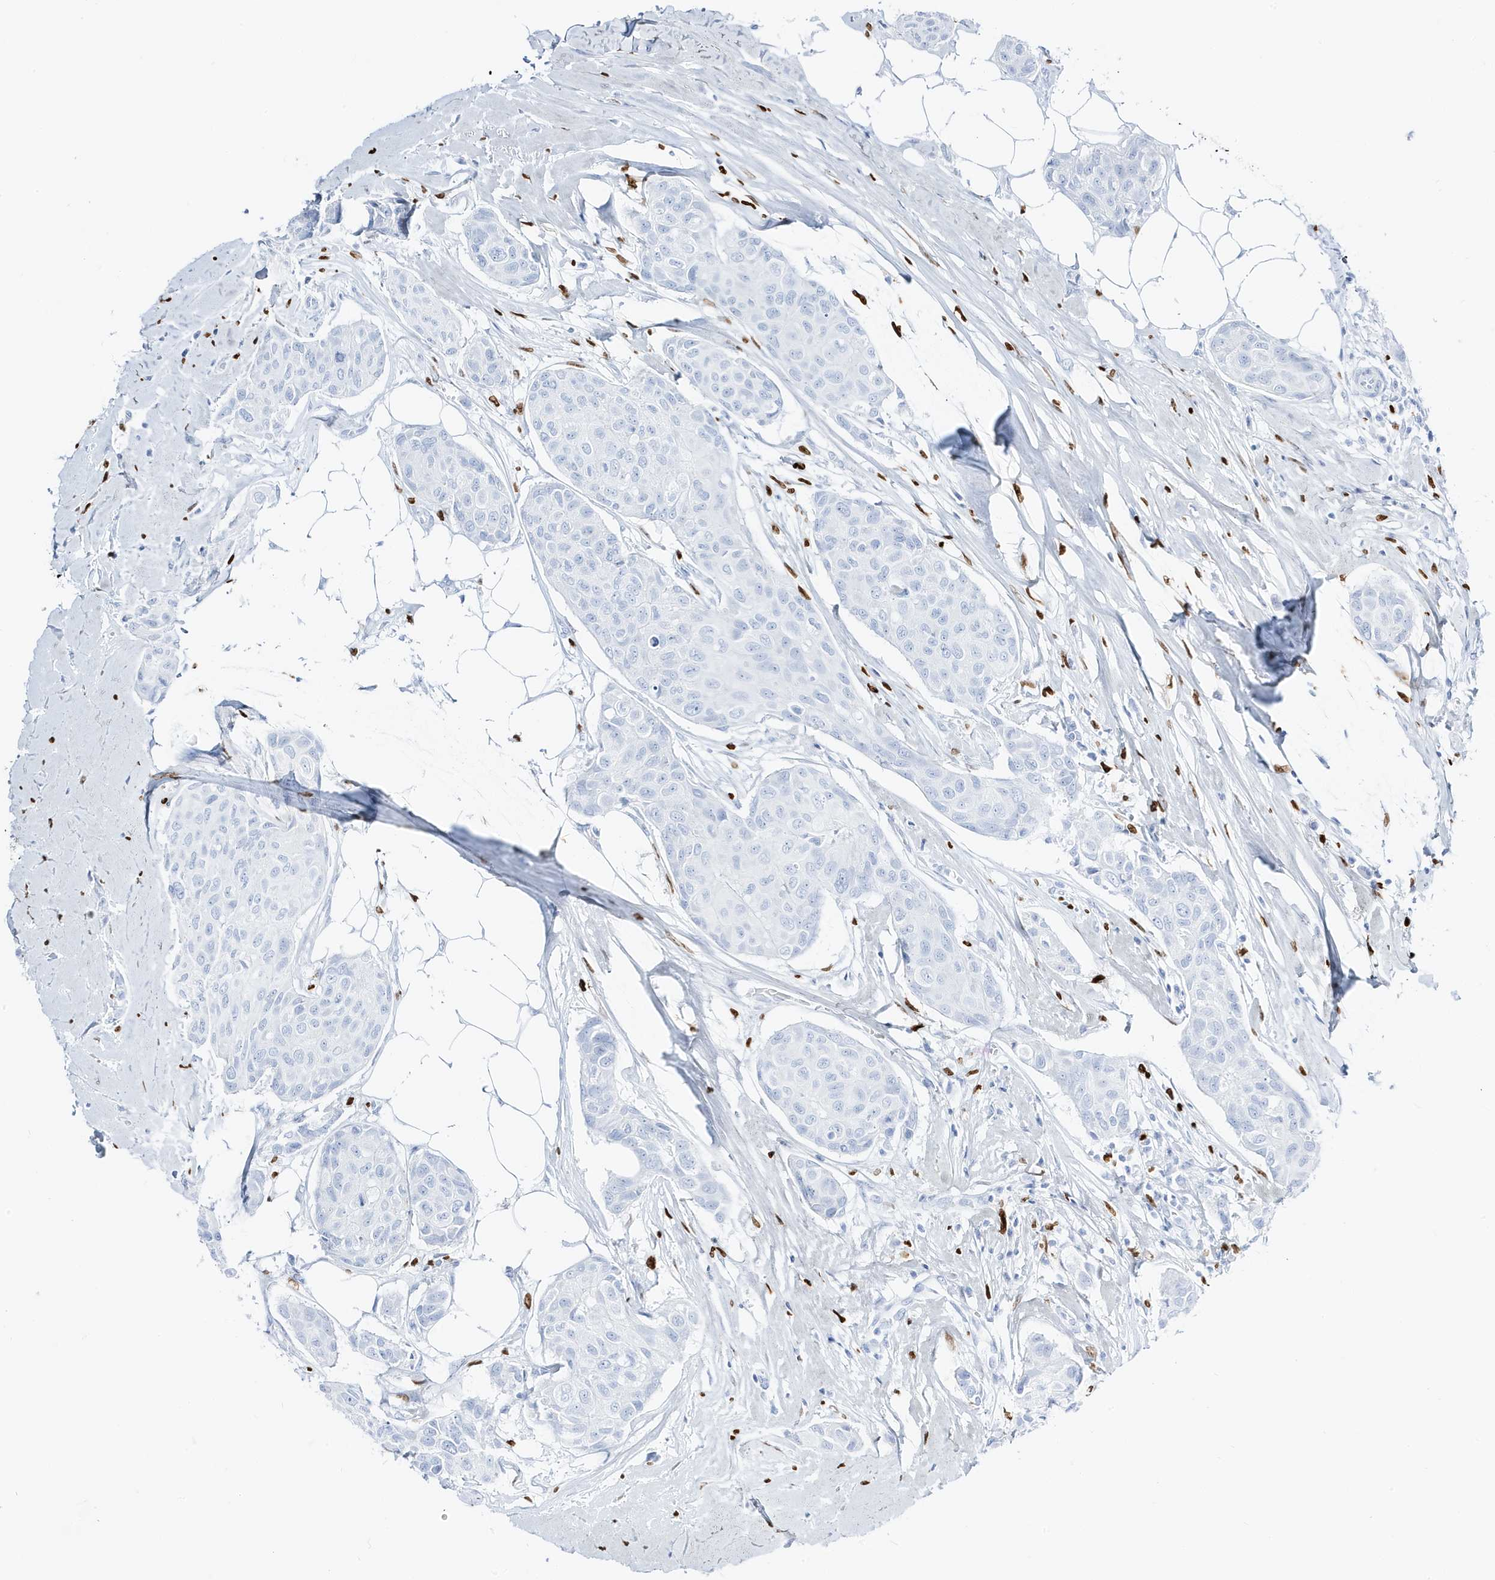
{"staining": {"intensity": "negative", "quantity": "none", "location": "none"}, "tissue": "breast cancer", "cell_type": "Tumor cells", "image_type": "cancer", "snomed": [{"axis": "morphology", "description": "Duct carcinoma"}, {"axis": "topography", "description": "Breast"}], "caption": "Immunohistochemical staining of human invasive ductal carcinoma (breast) shows no significant positivity in tumor cells. Brightfield microscopy of immunohistochemistry stained with DAB (3,3'-diaminobenzidine) (brown) and hematoxylin (blue), captured at high magnification.", "gene": "MNDA", "patient": {"sex": "female", "age": 80}}